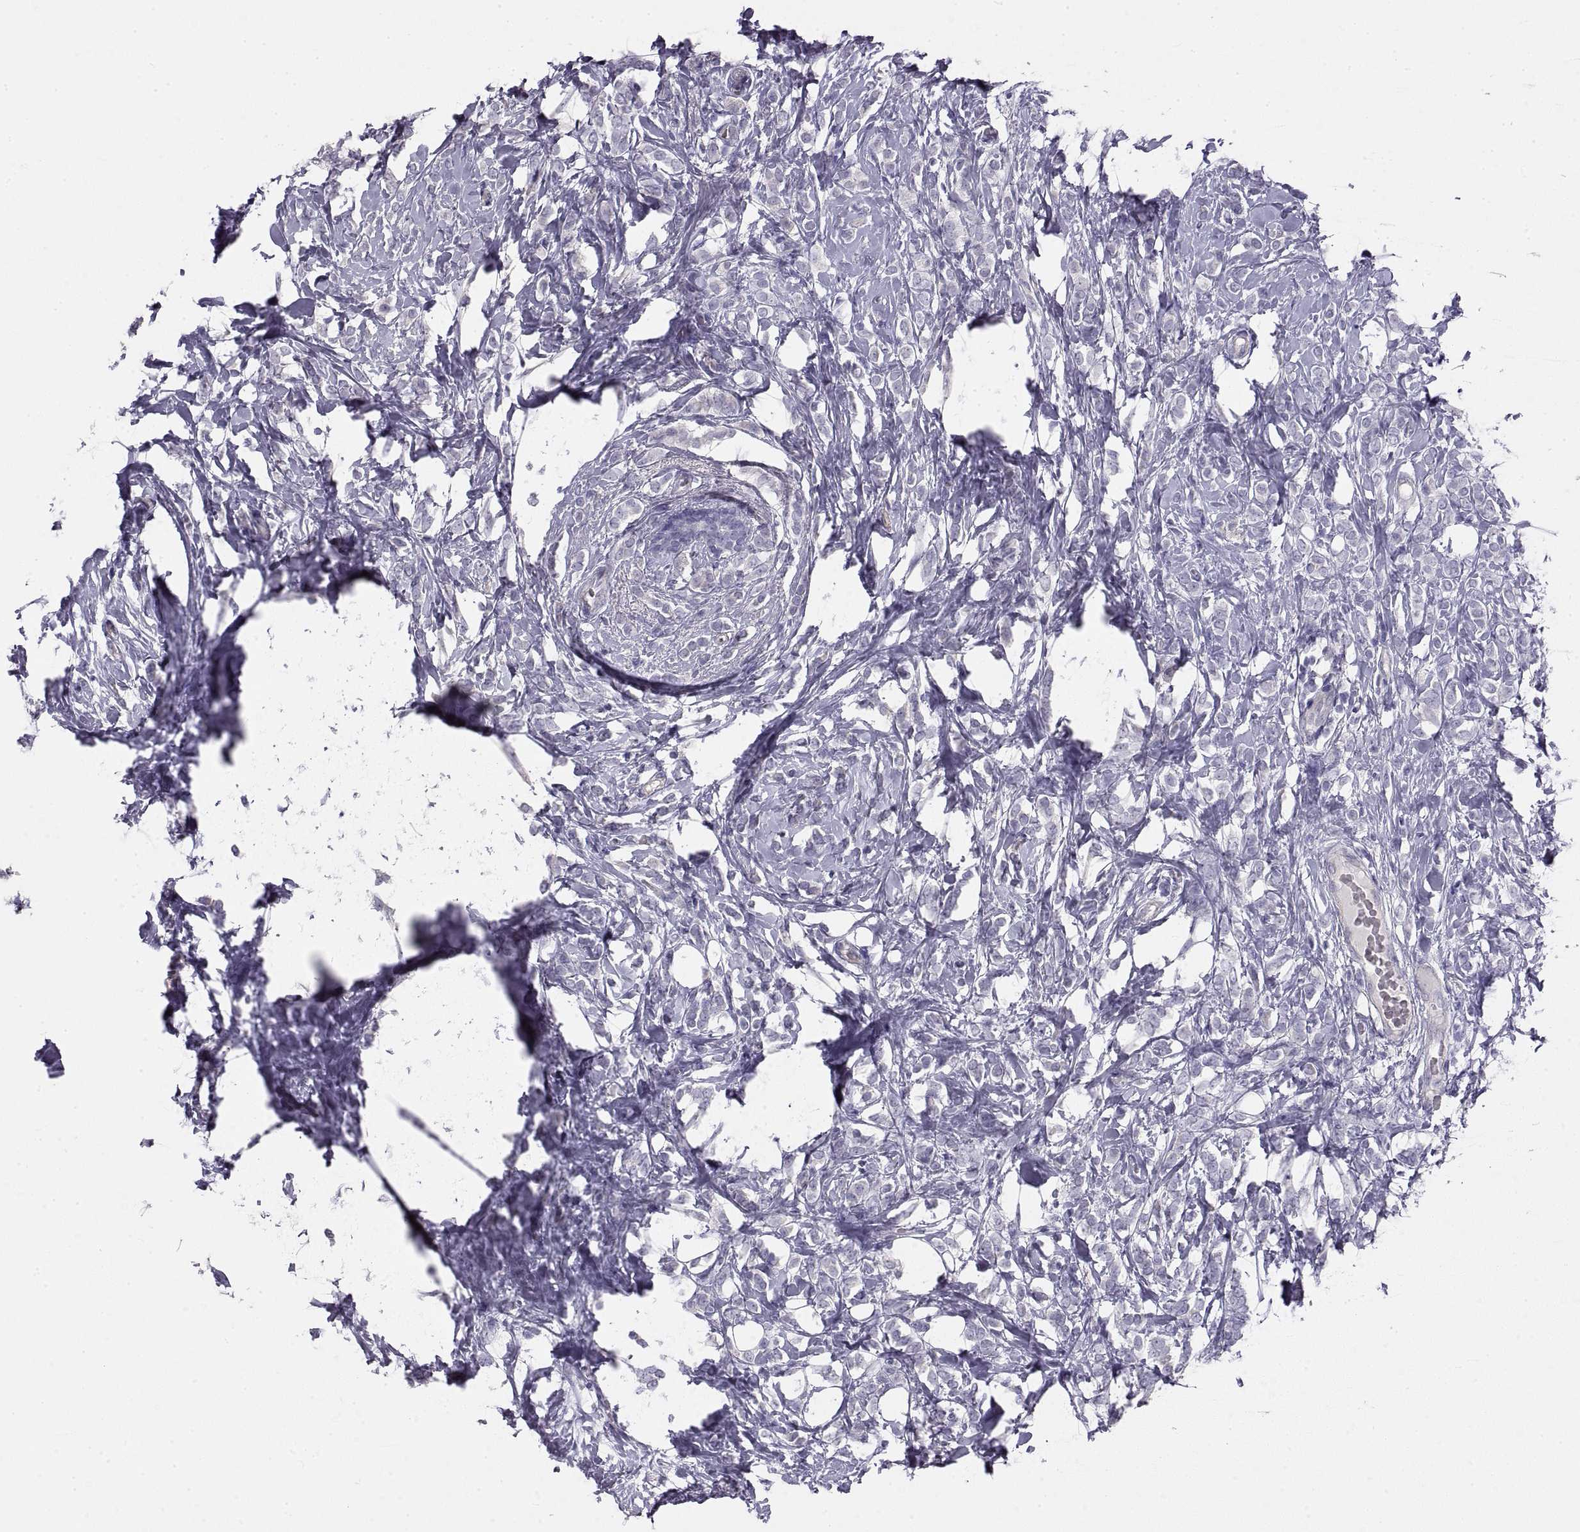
{"staining": {"intensity": "negative", "quantity": "none", "location": "none"}, "tissue": "breast cancer", "cell_type": "Tumor cells", "image_type": "cancer", "snomed": [{"axis": "morphology", "description": "Lobular carcinoma"}, {"axis": "topography", "description": "Breast"}], "caption": "Breast cancer was stained to show a protein in brown. There is no significant expression in tumor cells.", "gene": "CRYBB3", "patient": {"sex": "female", "age": 49}}